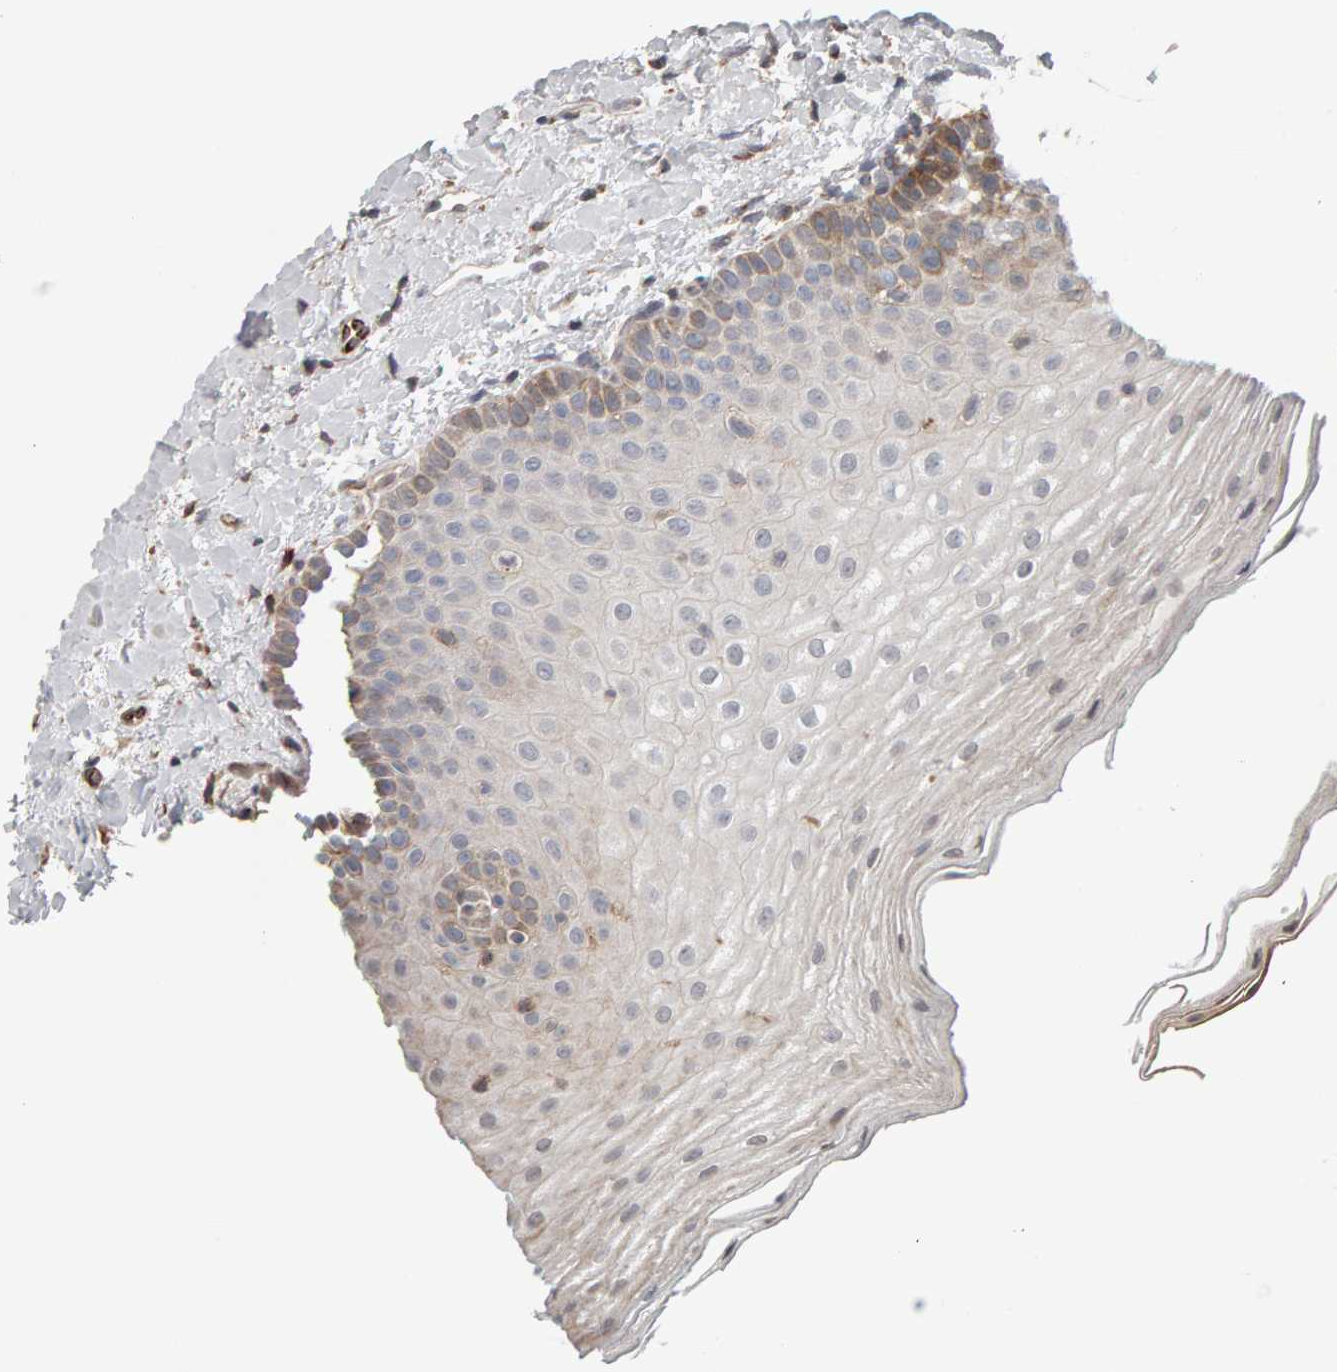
{"staining": {"intensity": "weak", "quantity": "<25%", "location": "cytoplasmic/membranous"}, "tissue": "oral mucosa", "cell_type": "Squamous epithelial cells", "image_type": "normal", "snomed": [{"axis": "morphology", "description": "Normal tissue, NOS"}, {"axis": "topography", "description": "Skin"}, {"axis": "topography", "description": "Oral tissue"}], "caption": "Immunohistochemistry photomicrograph of unremarkable human oral mucosa stained for a protein (brown), which reveals no positivity in squamous epithelial cells.", "gene": "TEFM", "patient": {"sex": "male", "age": 84}}